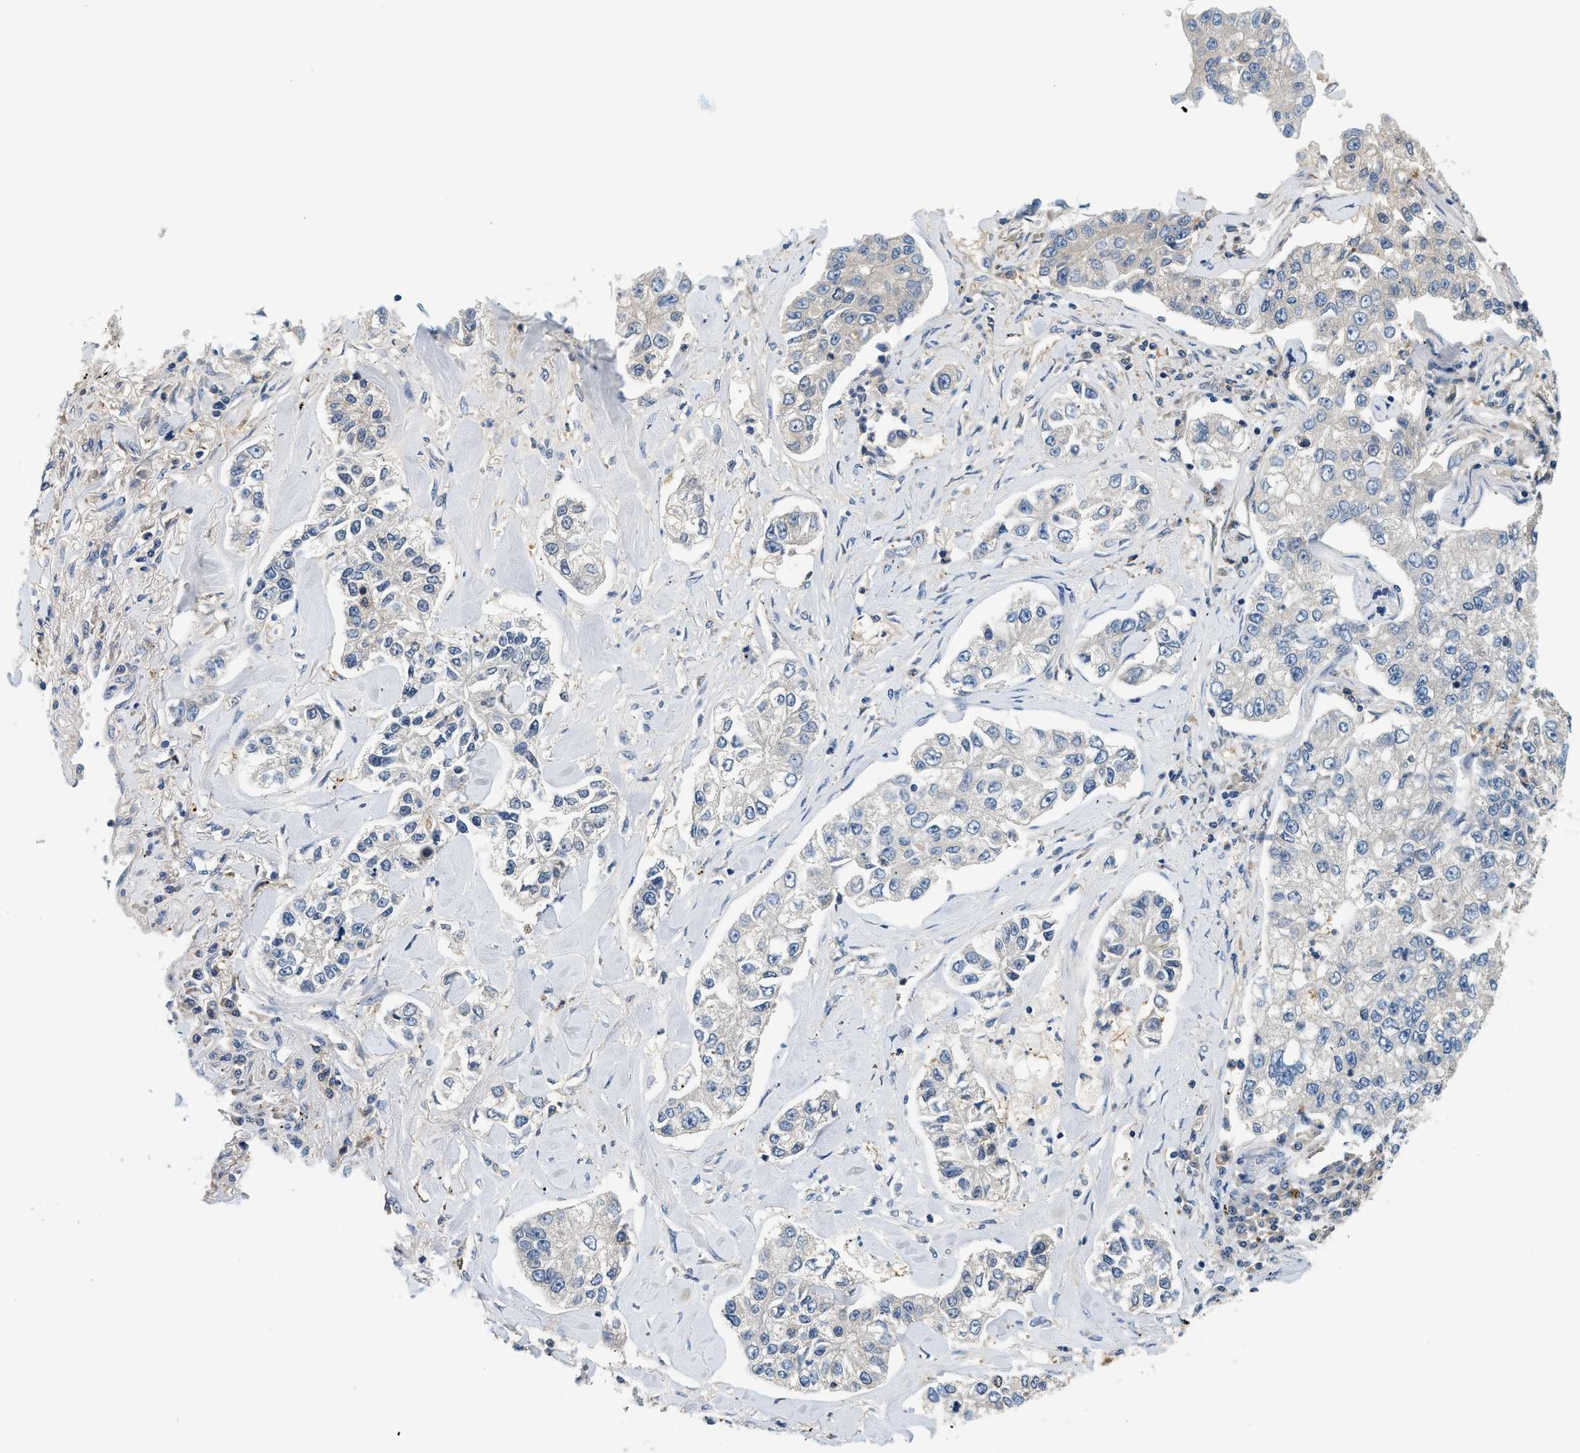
{"staining": {"intensity": "negative", "quantity": "none", "location": "none"}, "tissue": "lung cancer", "cell_type": "Tumor cells", "image_type": "cancer", "snomed": [{"axis": "morphology", "description": "Adenocarcinoma, NOS"}, {"axis": "topography", "description": "Lung"}], "caption": "Protein analysis of adenocarcinoma (lung) exhibits no significant positivity in tumor cells.", "gene": "SLC35E1", "patient": {"sex": "male", "age": 49}}